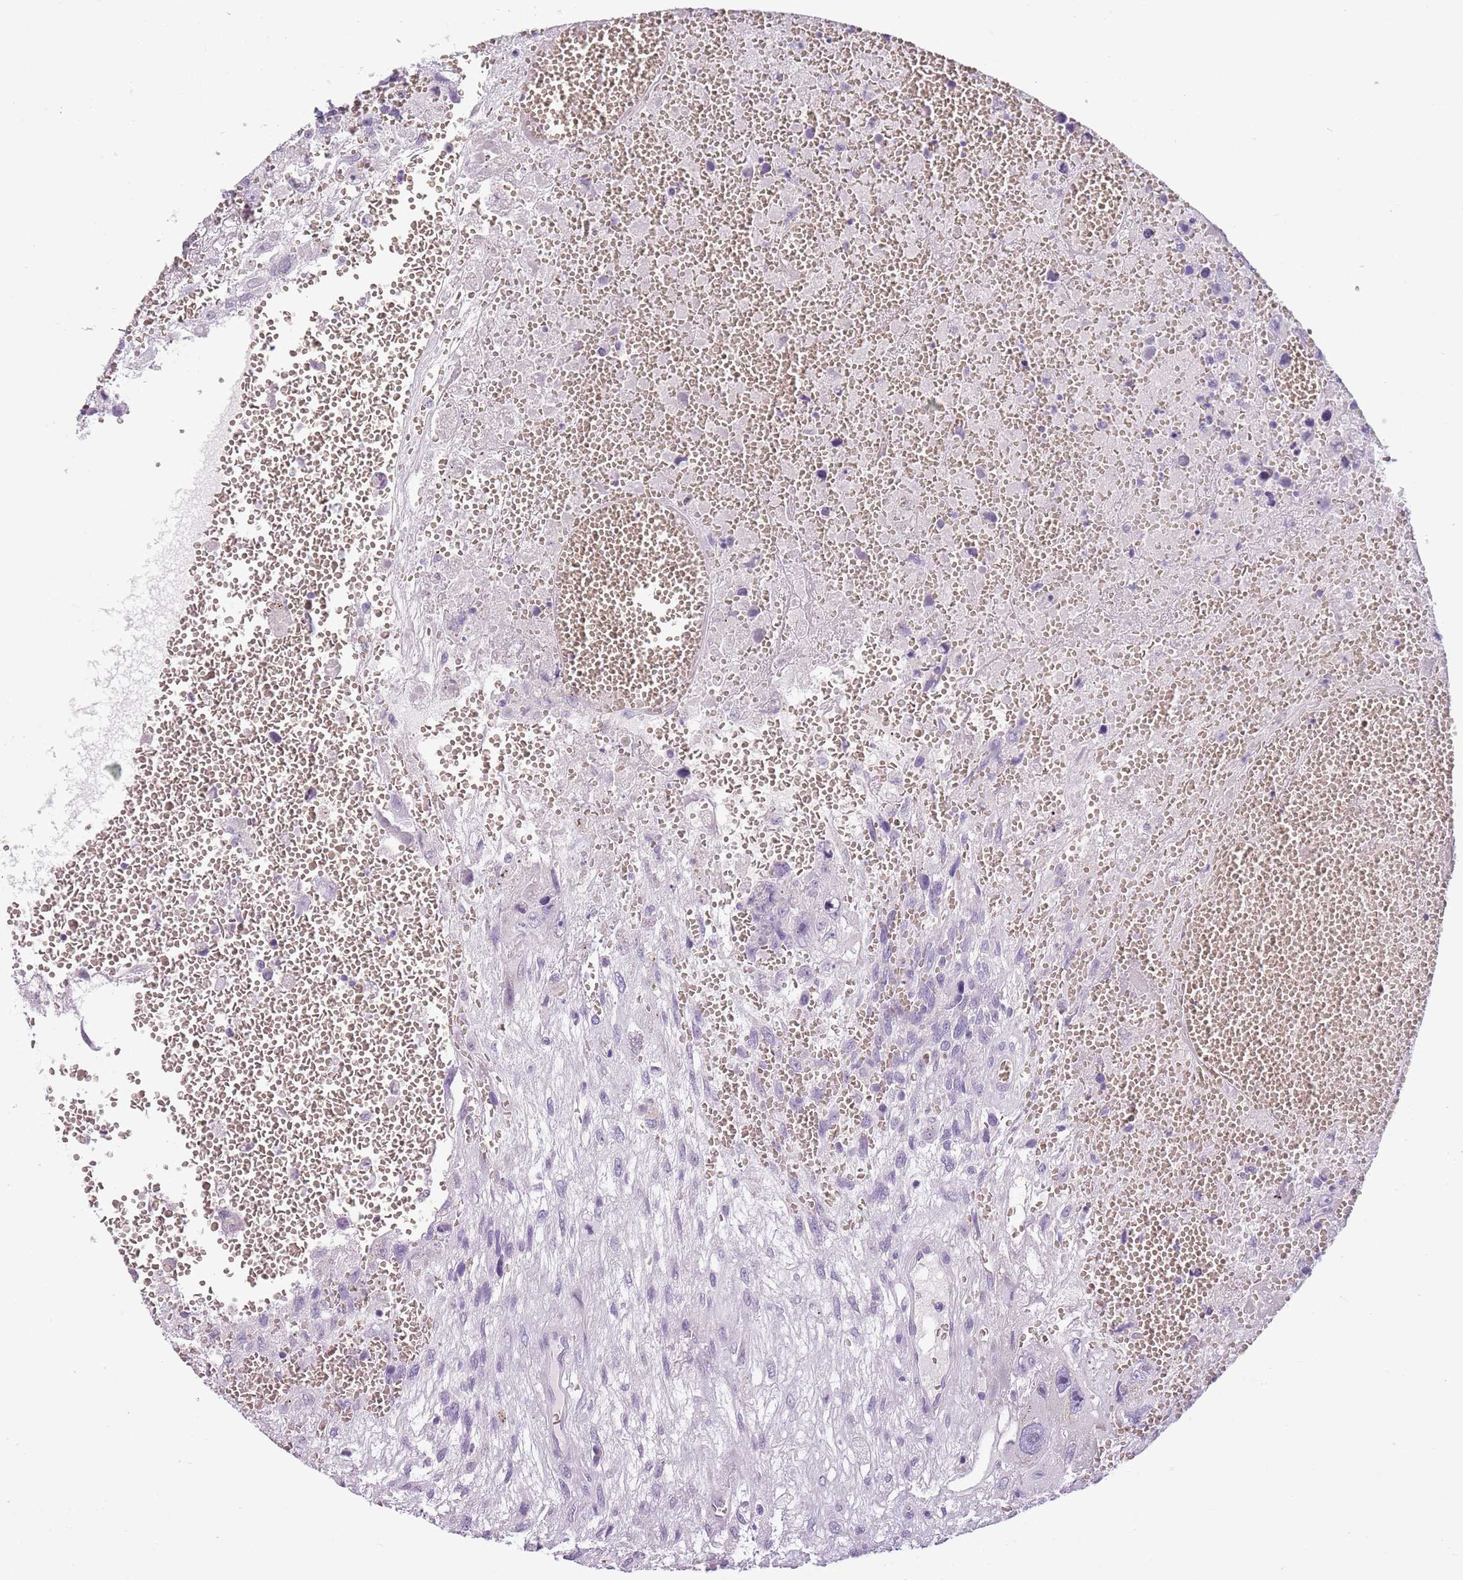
{"staining": {"intensity": "negative", "quantity": "none", "location": "none"}, "tissue": "testis cancer", "cell_type": "Tumor cells", "image_type": "cancer", "snomed": [{"axis": "morphology", "description": "Carcinoma, Embryonal, NOS"}, {"axis": "topography", "description": "Testis"}], "caption": "Tumor cells are negative for protein expression in human embryonal carcinoma (testis). (DAB immunohistochemistry (IHC) visualized using brightfield microscopy, high magnification).", "gene": "MEGF8", "patient": {"sex": "male", "age": 28}}